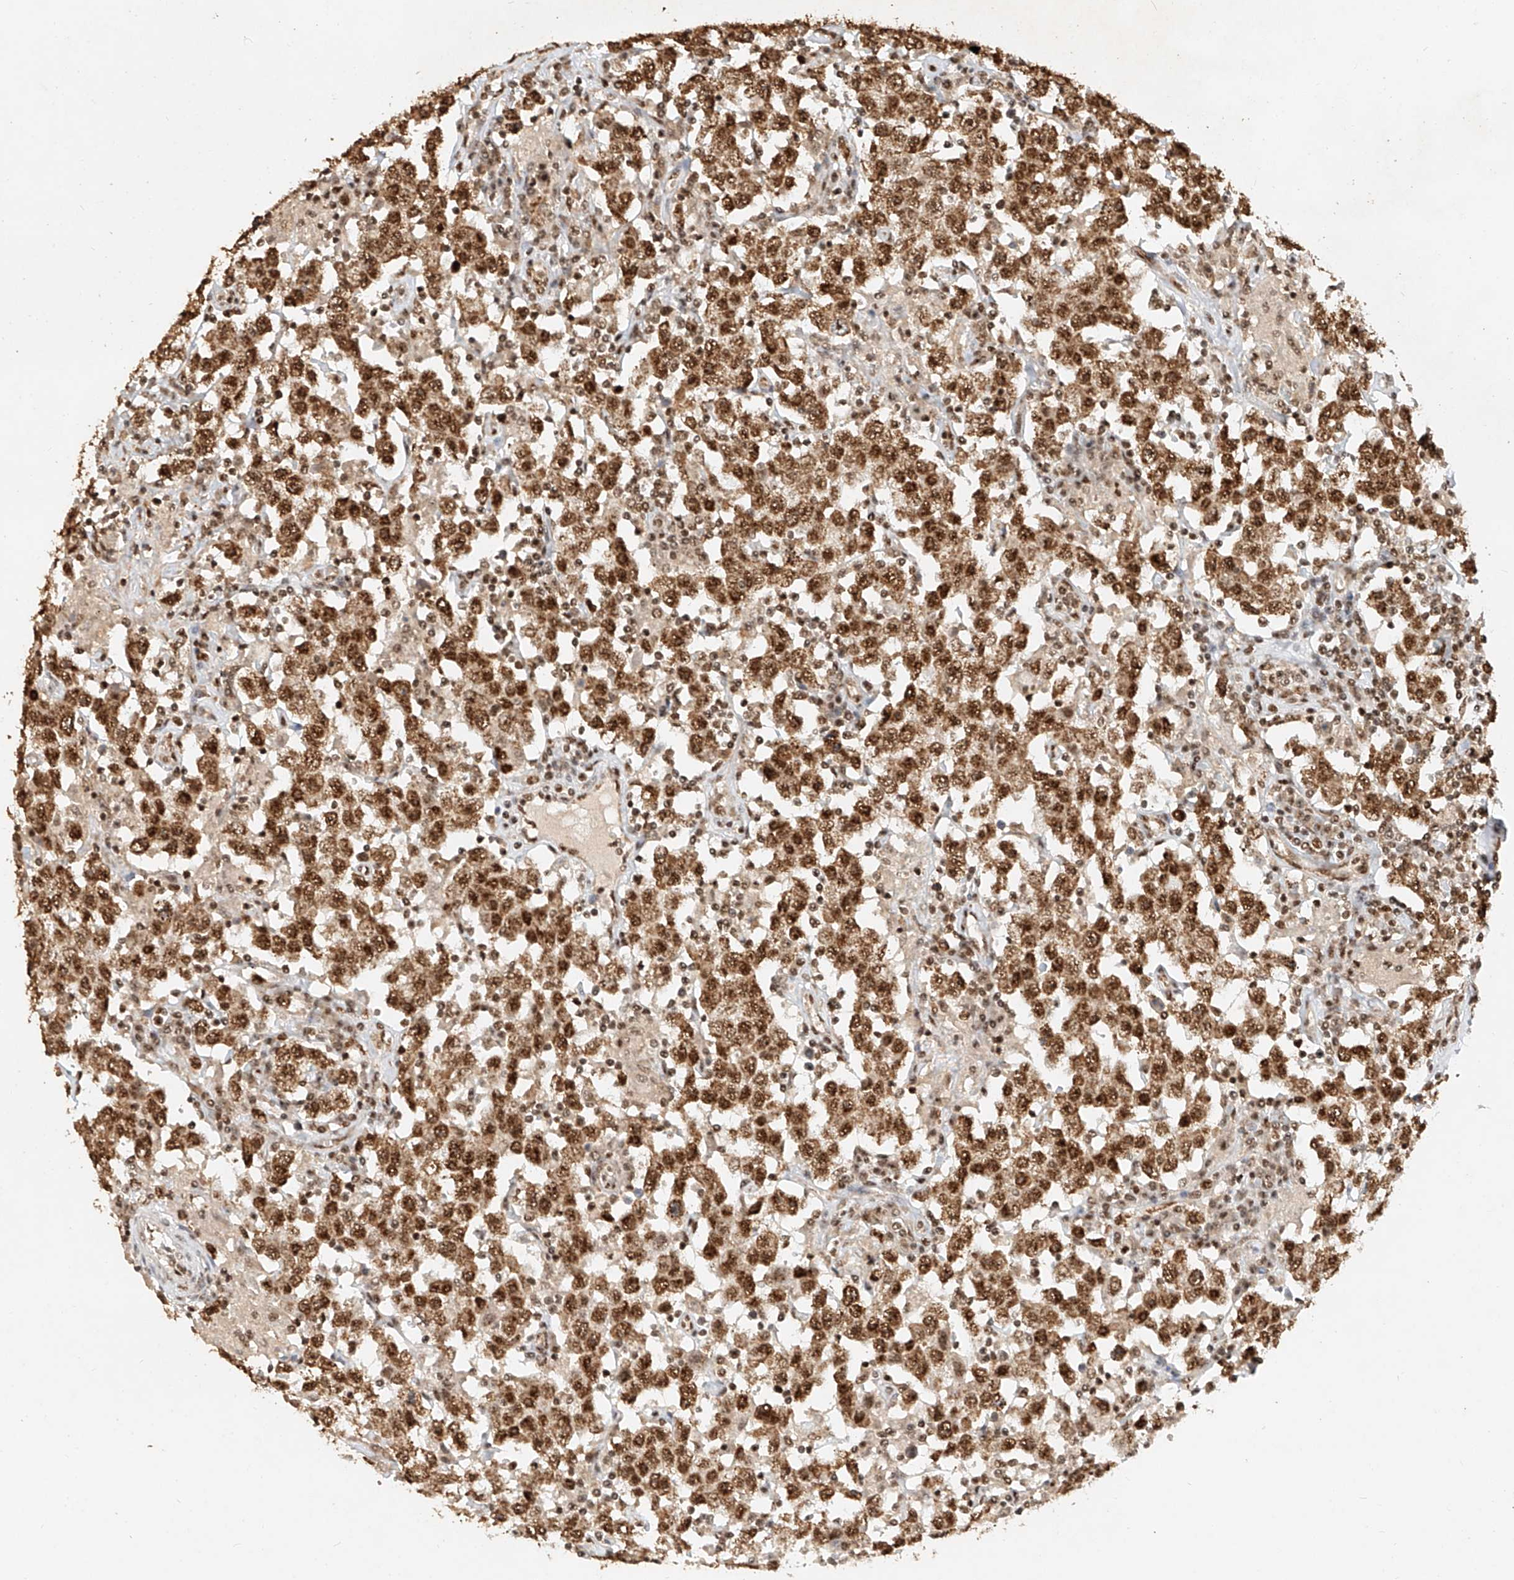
{"staining": {"intensity": "strong", "quantity": ">75%", "location": "cytoplasmic/membranous,nuclear"}, "tissue": "testis cancer", "cell_type": "Tumor cells", "image_type": "cancer", "snomed": [{"axis": "morphology", "description": "Seminoma, NOS"}, {"axis": "topography", "description": "Testis"}], "caption": "Immunohistochemistry (IHC) of human testis cancer displays high levels of strong cytoplasmic/membranous and nuclear staining in about >75% of tumor cells.", "gene": "CXorf58", "patient": {"sex": "male", "age": 41}}